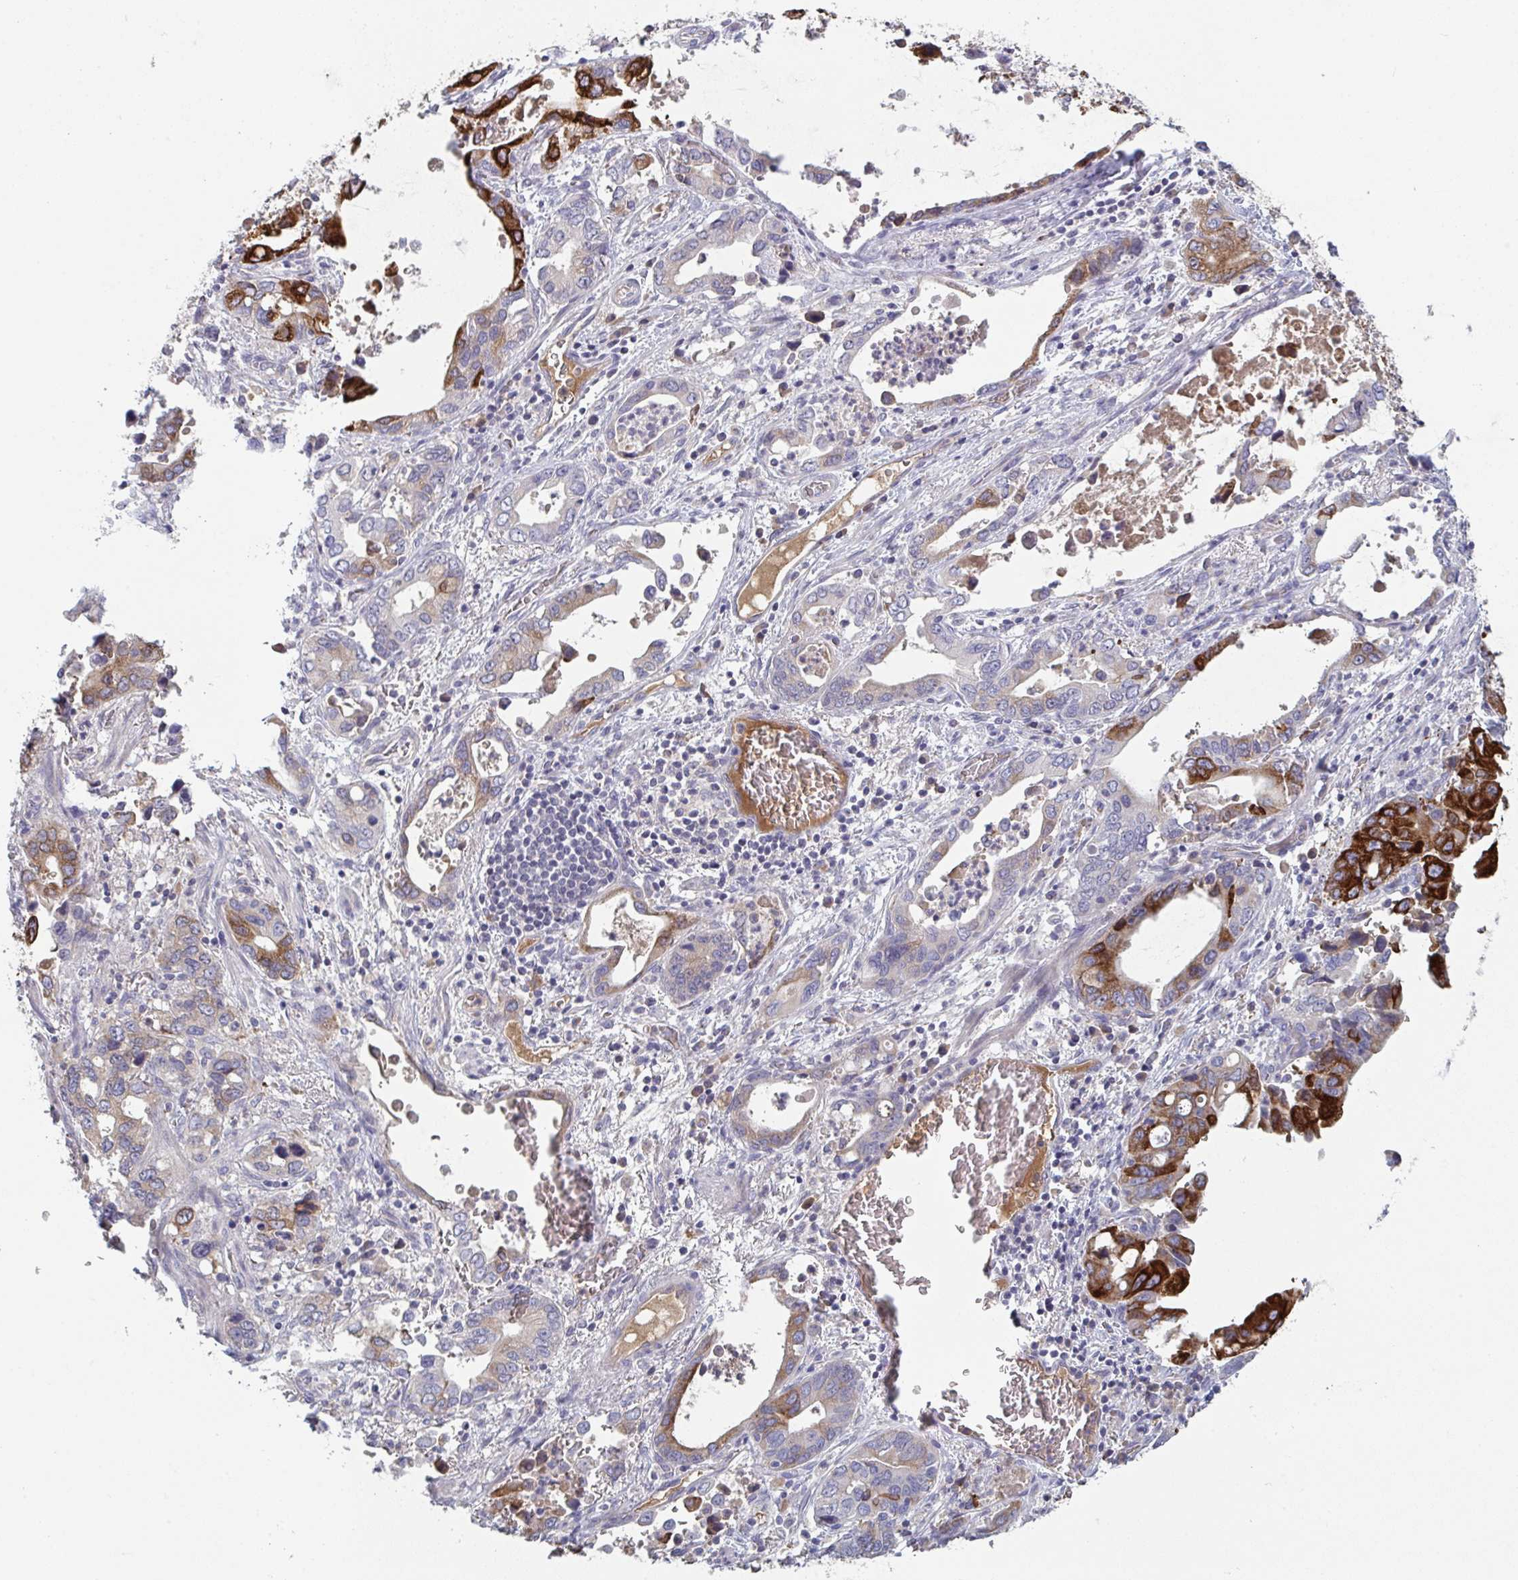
{"staining": {"intensity": "strong", "quantity": "<25%", "location": "cytoplasmic/membranous"}, "tissue": "stomach cancer", "cell_type": "Tumor cells", "image_type": "cancer", "snomed": [{"axis": "morphology", "description": "Adenocarcinoma, NOS"}, {"axis": "topography", "description": "Stomach, upper"}], "caption": "IHC (DAB) staining of stomach cancer shows strong cytoplasmic/membranous protein expression in about <25% of tumor cells. Using DAB (3,3'-diaminobenzidine) (brown) and hematoxylin (blue) stains, captured at high magnification using brightfield microscopy.", "gene": "HGFAC", "patient": {"sex": "male", "age": 74}}